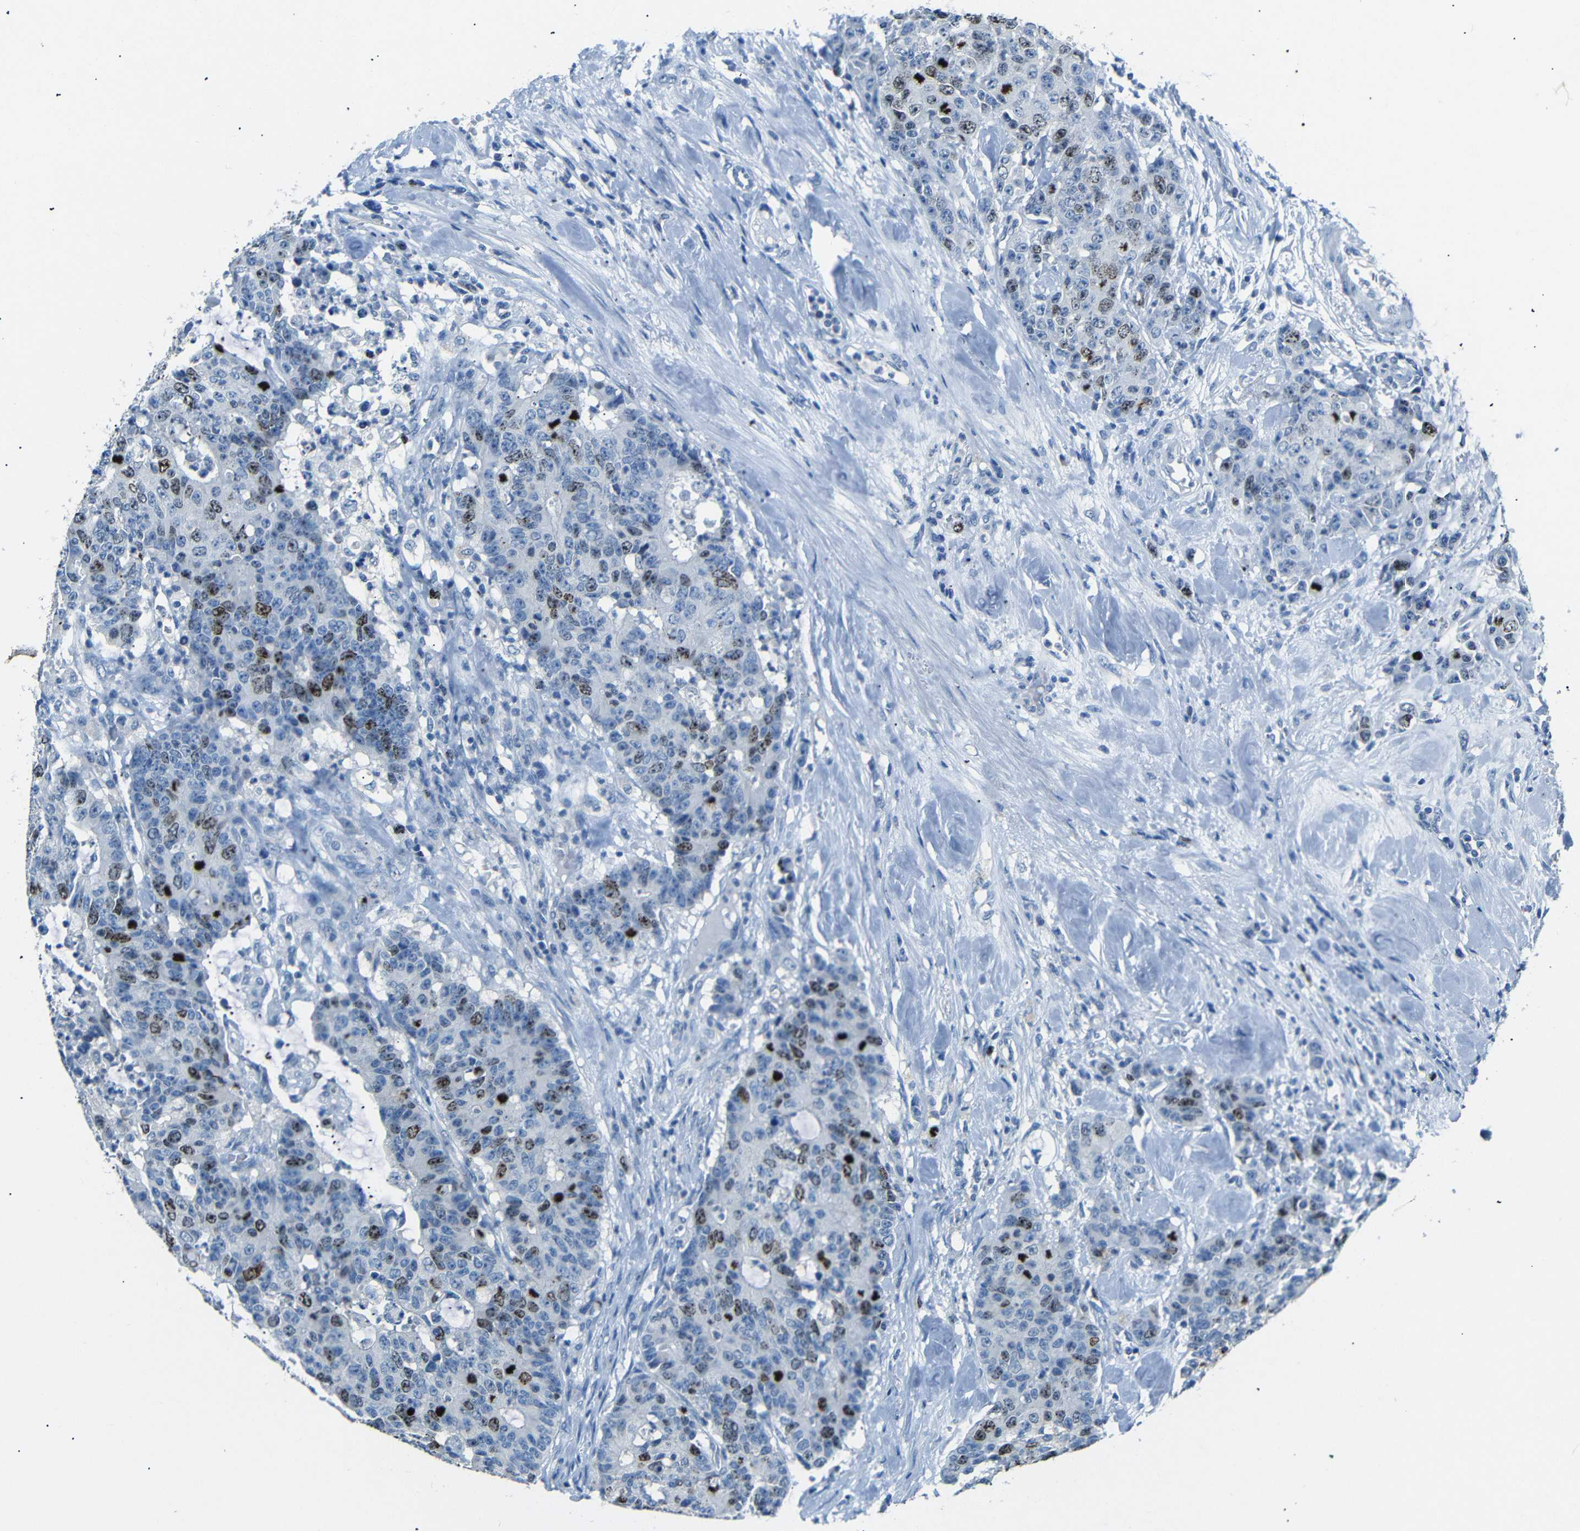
{"staining": {"intensity": "strong", "quantity": "<25%", "location": "nuclear"}, "tissue": "colorectal cancer", "cell_type": "Tumor cells", "image_type": "cancer", "snomed": [{"axis": "morphology", "description": "Adenocarcinoma, NOS"}, {"axis": "topography", "description": "Colon"}], "caption": "Protein staining reveals strong nuclear staining in approximately <25% of tumor cells in colorectal cancer.", "gene": "INCENP", "patient": {"sex": "female", "age": 86}}